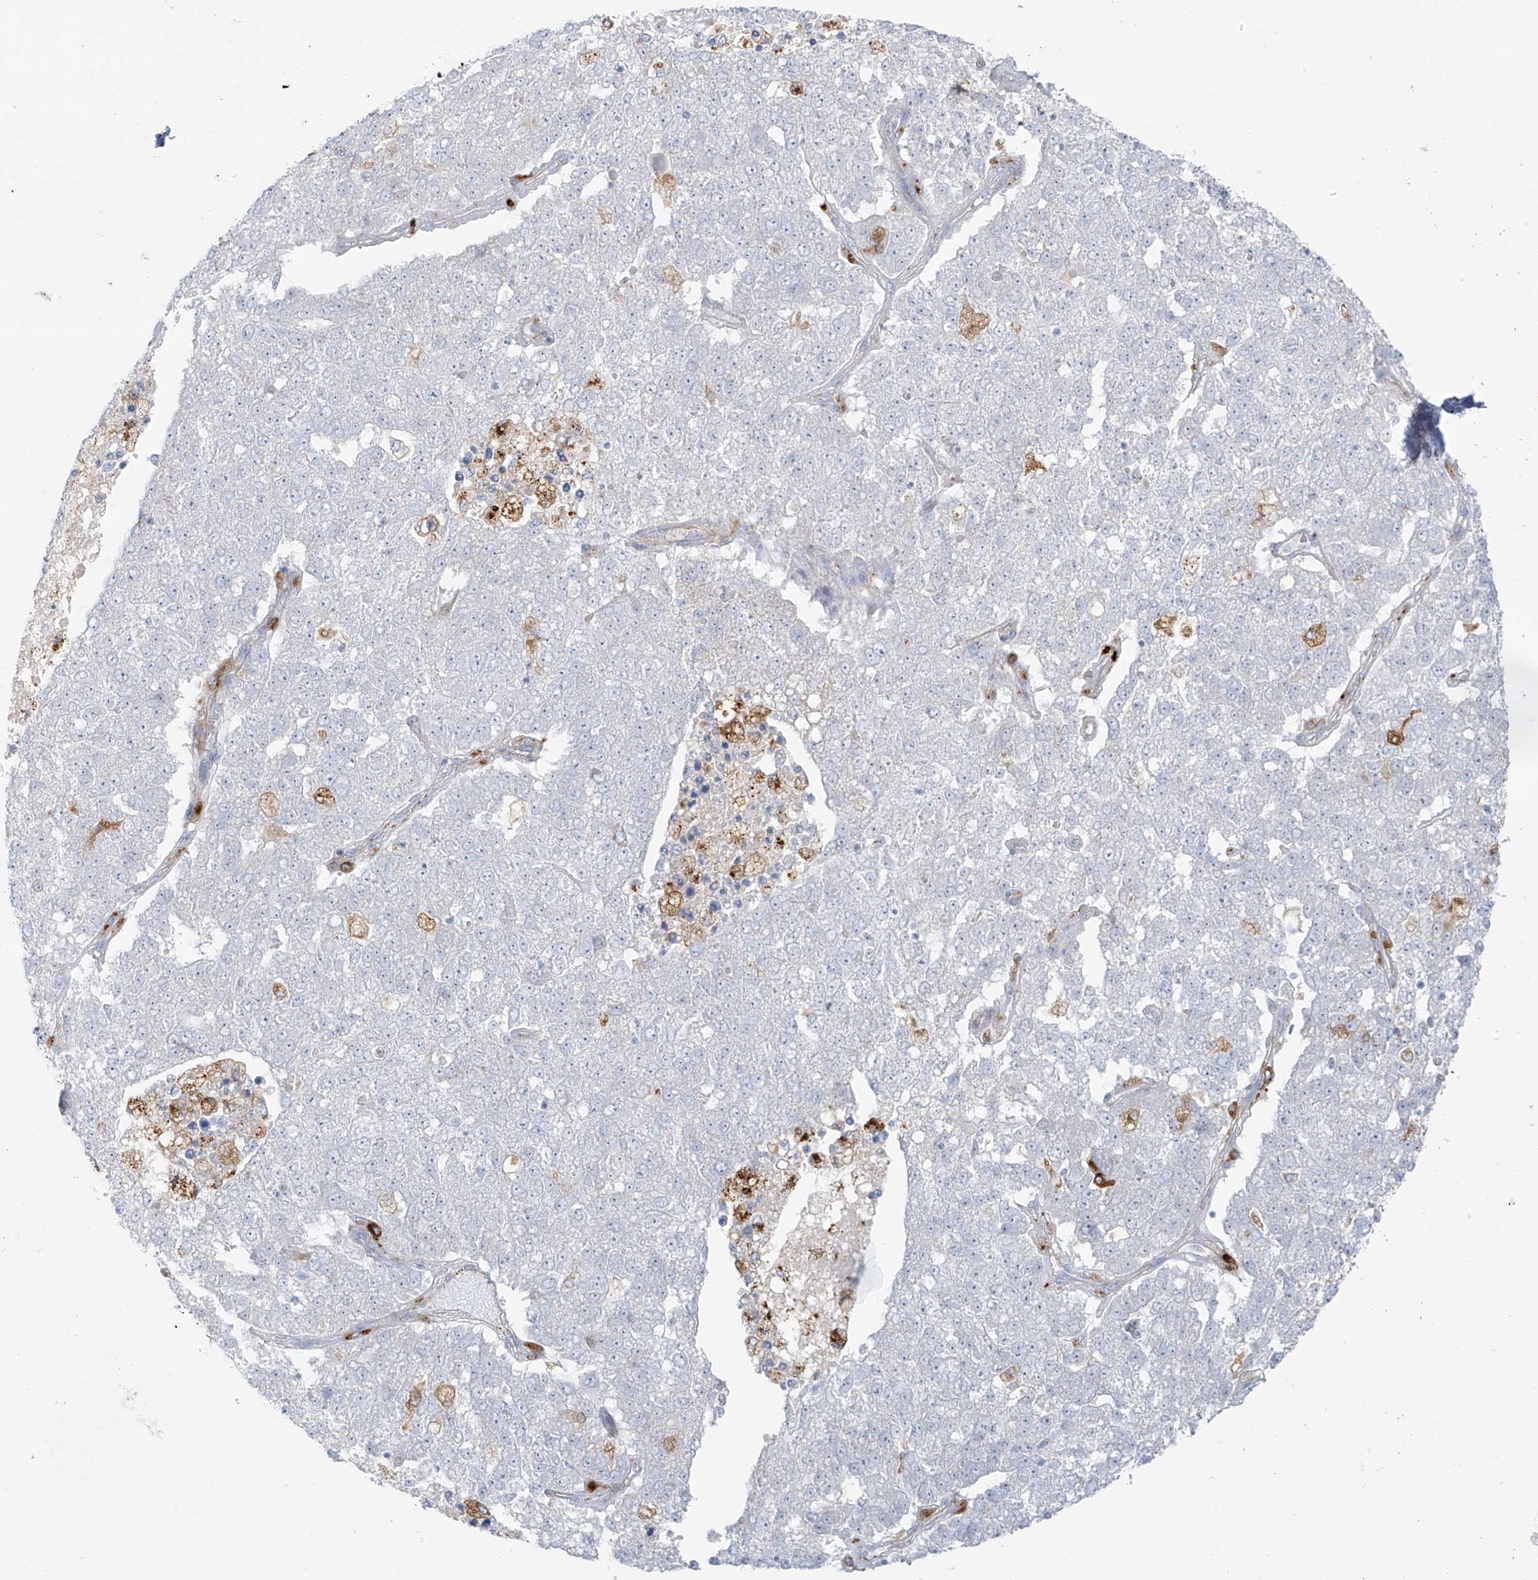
{"staining": {"intensity": "negative", "quantity": "none", "location": "none"}, "tissue": "pancreatic cancer", "cell_type": "Tumor cells", "image_type": "cancer", "snomed": [{"axis": "morphology", "description": "Adenocarcinoma, NOS"}, {"axis": "topography", "description": "Pancreas"}], "caption": "Immunohistochemistry (IHC) micrograph of neoplastic tissue: adenocarcinoma (pancreatic) stained with DAB exhibits no significant protein expression in tumor cells.", "gene": "TAL2", "patient": {"sex": "female", "age": 61}}